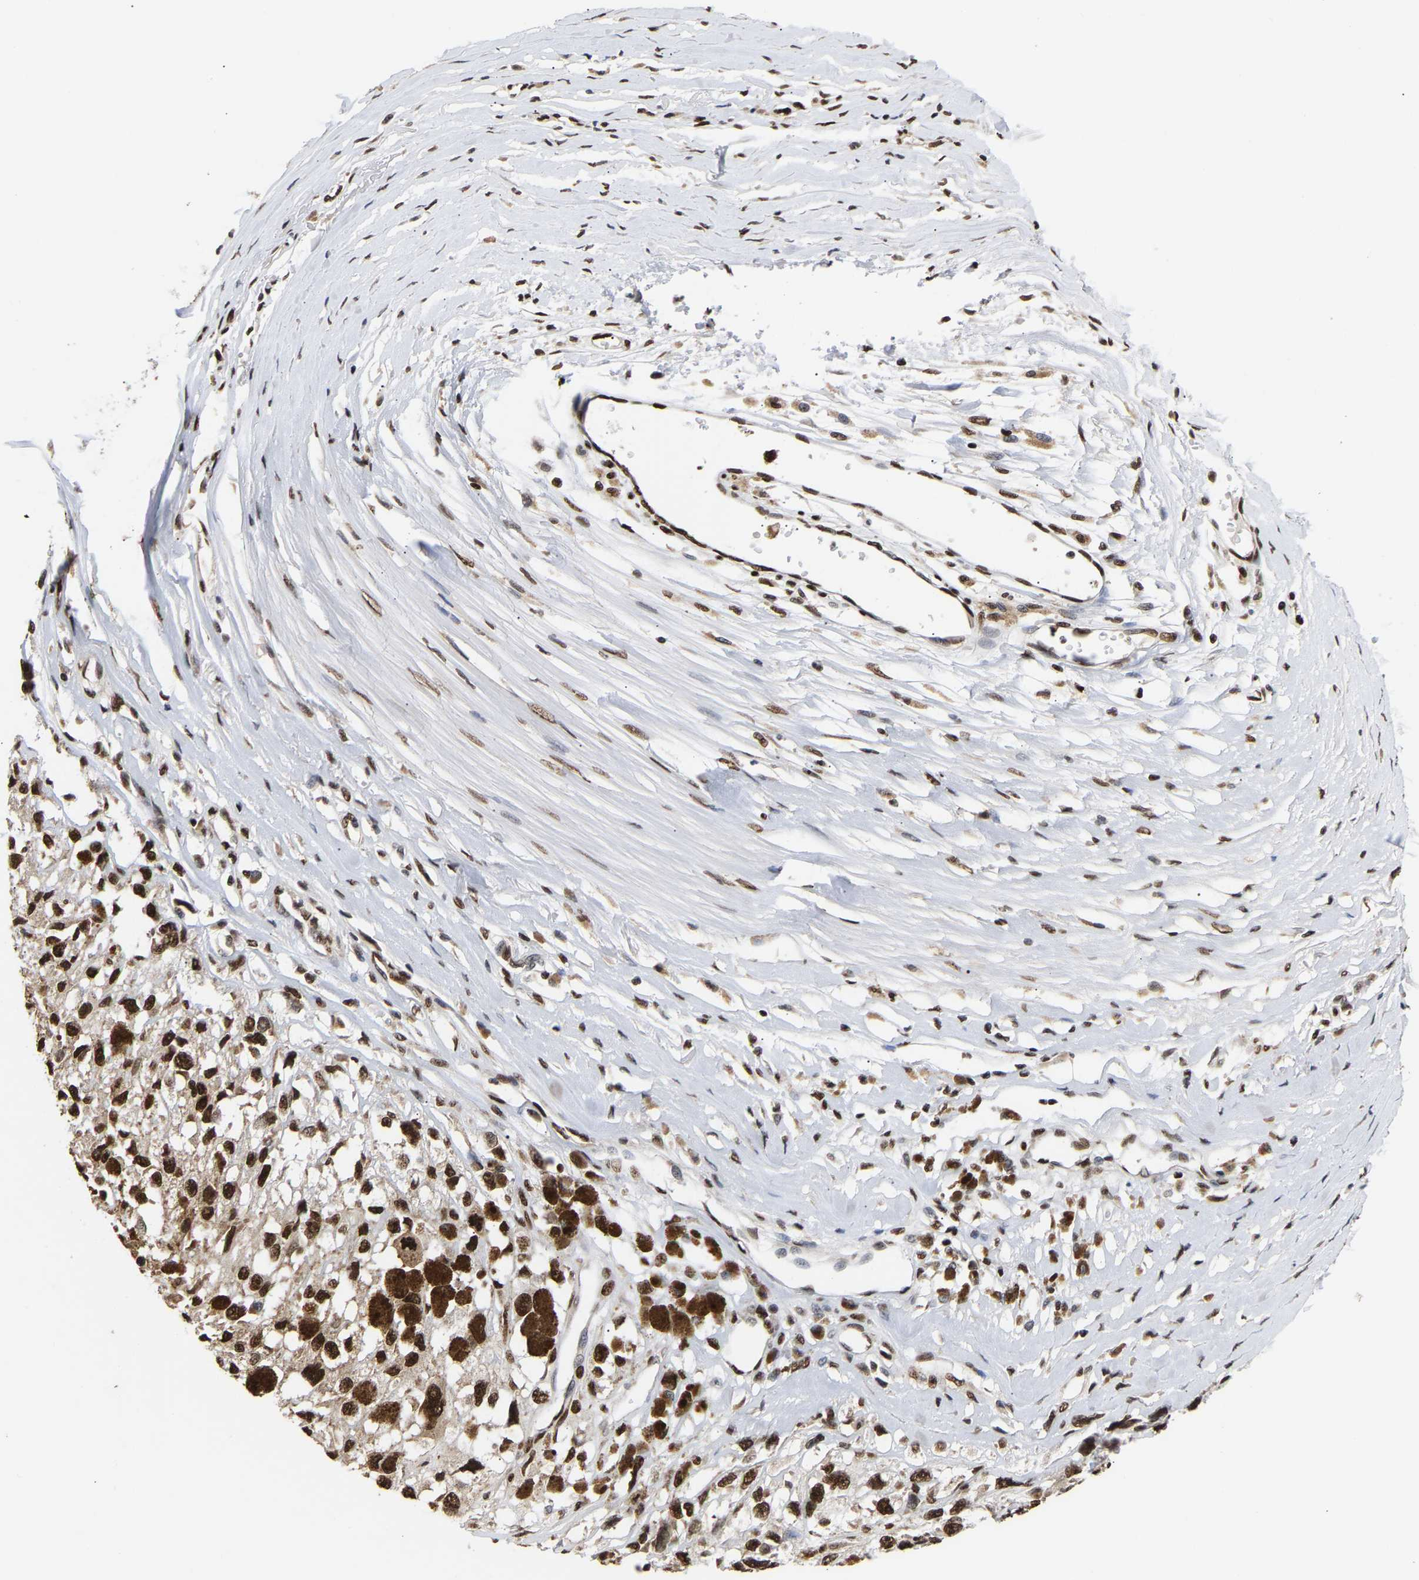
{"staining": {"intensity": "strong", "quantity": ">75%", "location": "nuclear"}, "tissue": "melanoma", "cell_type": "Tumor cells", "image_type": "cancer", "snomed": [{"axis": "morphology", "description": "Malignant melanoma, Metastatic site"}, {"axis": "topography", "description": "Lymph node"}], "caption": "IHC micrograph of neoplastic tissue: human malignant melanoma (metastatic site) stained using immunohistochemistry reveals high levels of strong protein expression localized specifically in the nuclear of tumor cells, appearing as a nuclear brown color.", "gene": "PSIP1", "patient": {"sex": "male", "age": 59}}